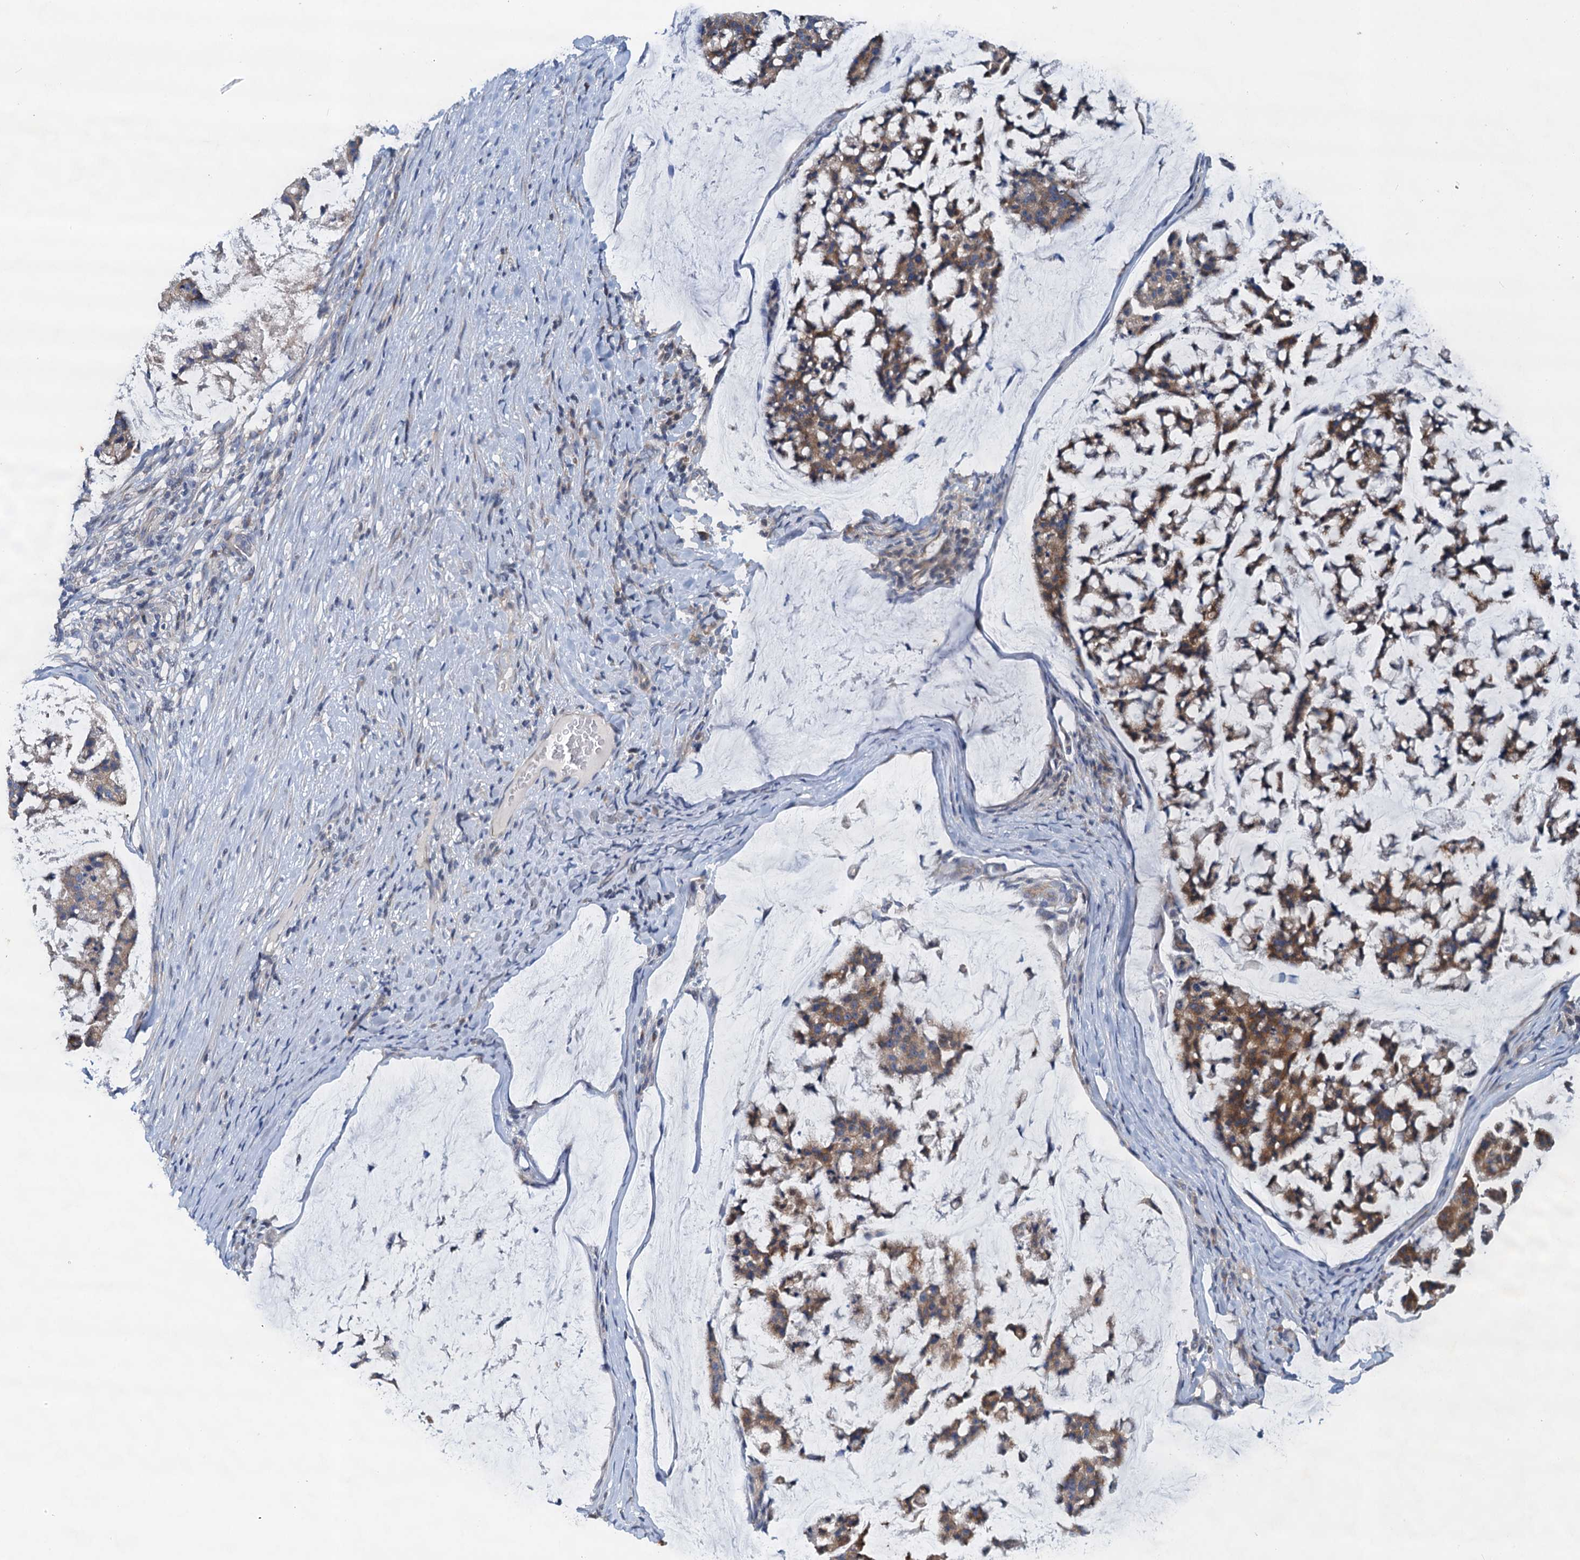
{"staining": {"intensity": "moderate", "quantity": ">75%", "location": "cytoplasmic/membranous"}, "tissue": "stomach cancer", "cell_type": "Tumor cells", "image_type": "cancer", "snomed": [{"axis": "morphology", "description": "Adenocarcinoma, NOS"}, {"axis": "topography", "description": "Stomach, lower"}], "caption": "IHC (DAB (3,3'-diaminobenzidine)) staining of stomach adenocarcinoma reveals moderate cytoplasmic/membranous protein expression in about >75% of tumor cells.", "gene": "NBEA", "patient": {"sex": "male", "age": 67}}